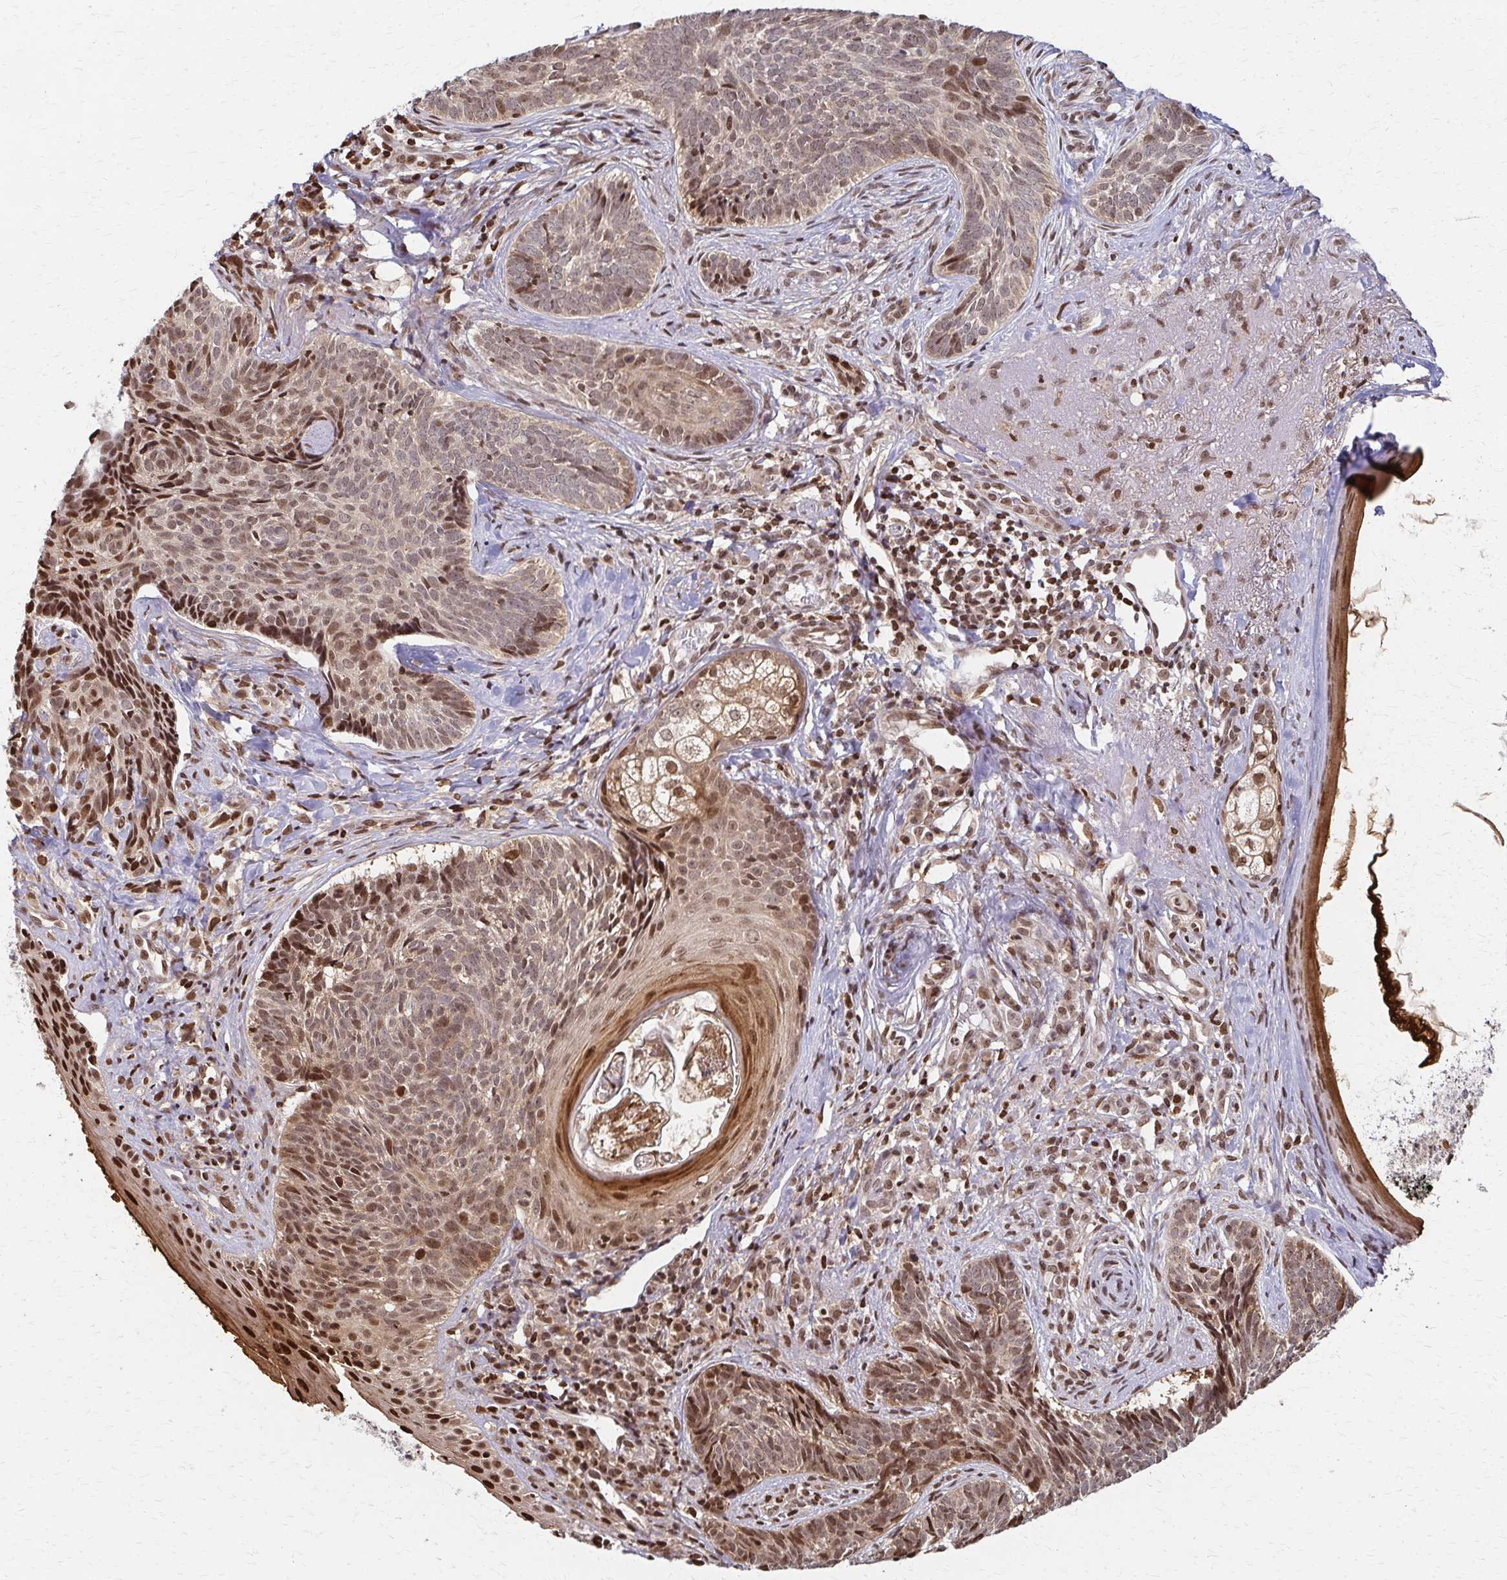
{"staining": {"intensity": "moderate", "quantity": "25%-75%", "location": "nuclear"}, "tissue": "skin cancer", "cell_type": "Tumor cells", "image_type": "cancer", "snomed": [{"axis": "morphology", "description": "Basal cell carcinoma"}, {"axis": "topography", "description": "Skin"}], "caption": "Immunohistochemical staining of basal cell carcinoma (skin) demonstrates moderate nuclear protein staining in approximately 25%-75% of tumor cells.", "gene": "PSMD7", "patient": {"sex": "female", "age": 74}}